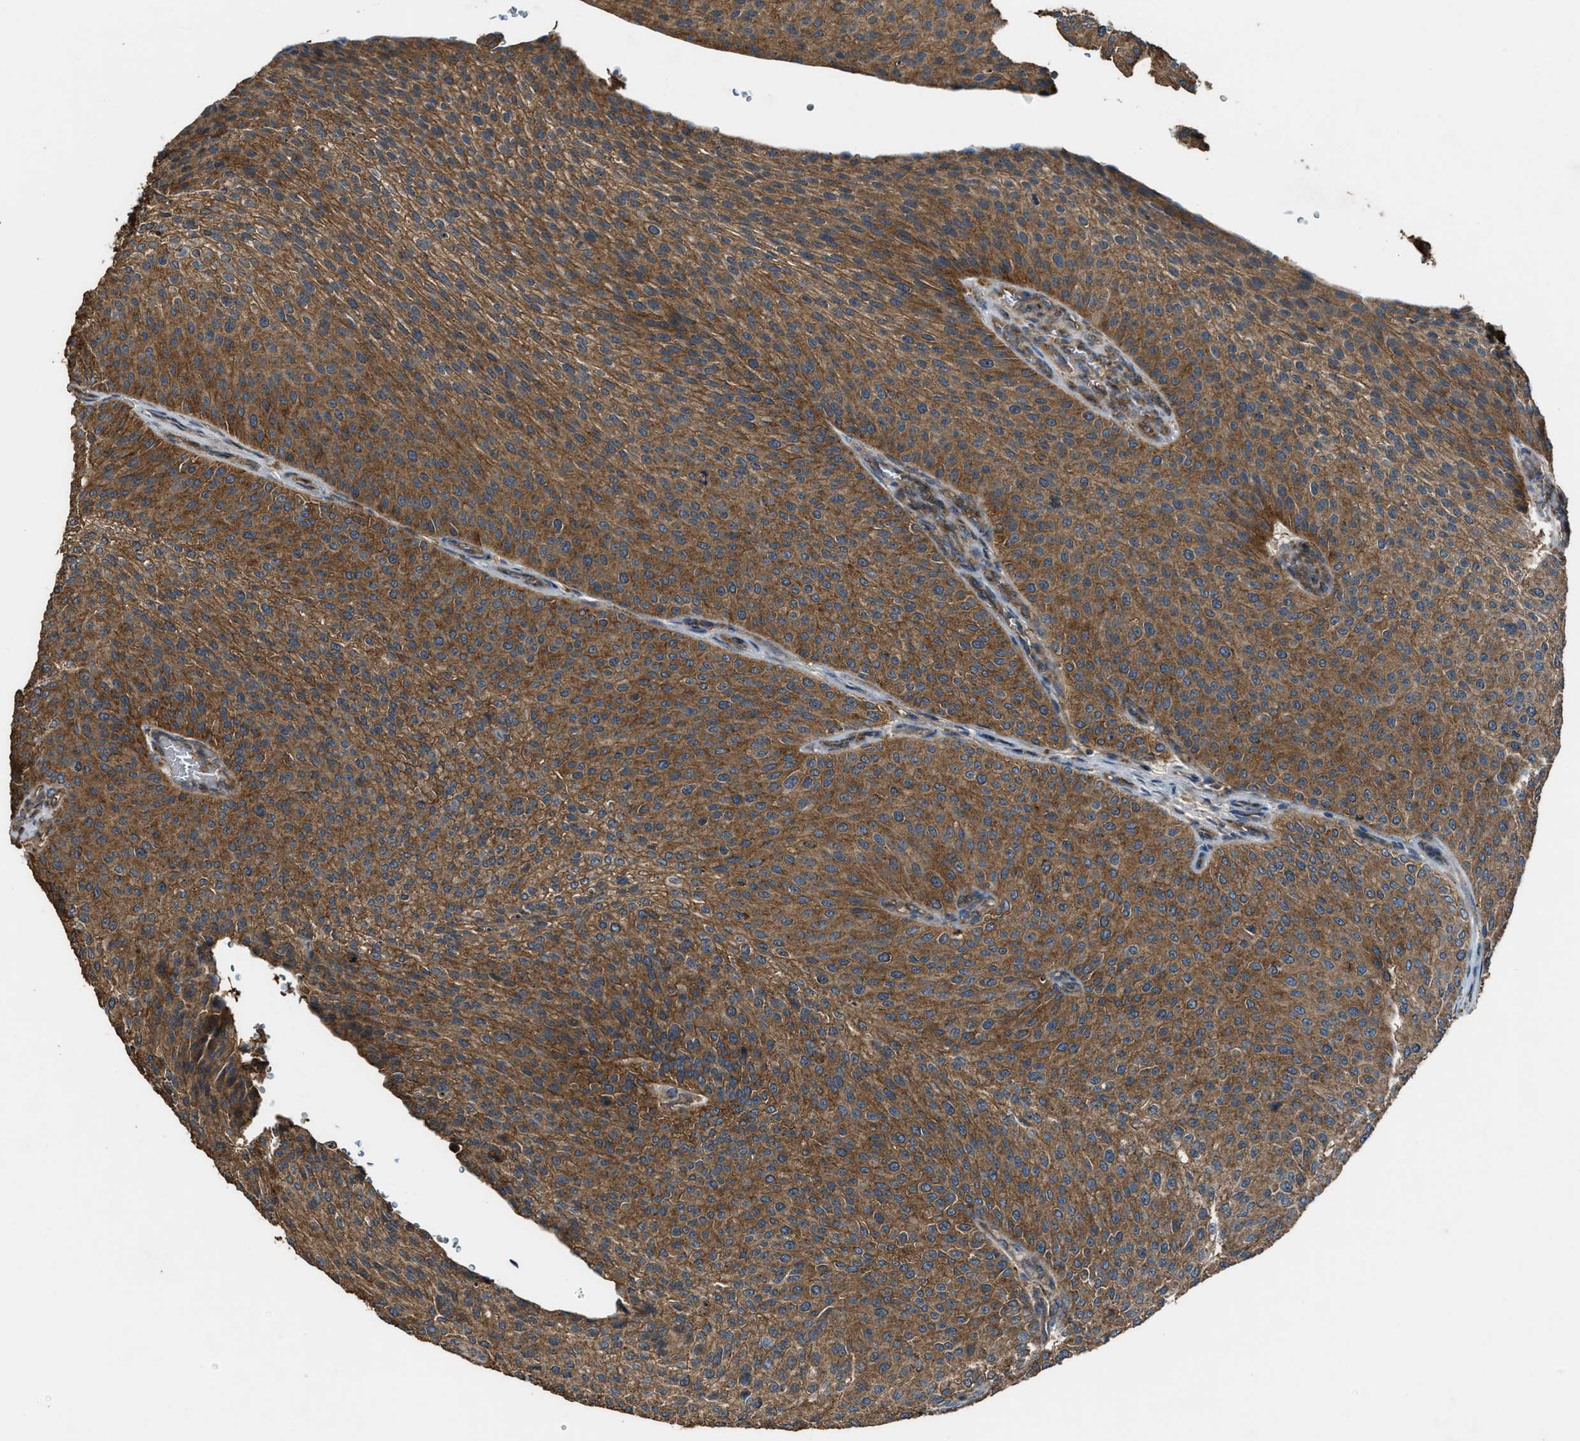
{"staining": {"intensity": "moderate", "quantity": ">75%", "location": "cytoplasmic/membranous"}, "tissue": "urothelial cancer", "cell_type": "Tumor cells", "image_type": "cancer", "snomed": [{"axis": "morphology", "description": "Urothelial carcinoma, Low grade"}, {"axis": "topography", "description": "Smooth muscle"}, {"axis": "topography", "description": "Urinary bladder"}], "caption": "The histopathology image displays a brown stain indicating the presence of a protein in the cytoplasmic/membranous of tumor cells in urothelial carcinoma (low-grade).", "gene": "MAP3K8", "patient": {"sex": "male", "age": 60}}